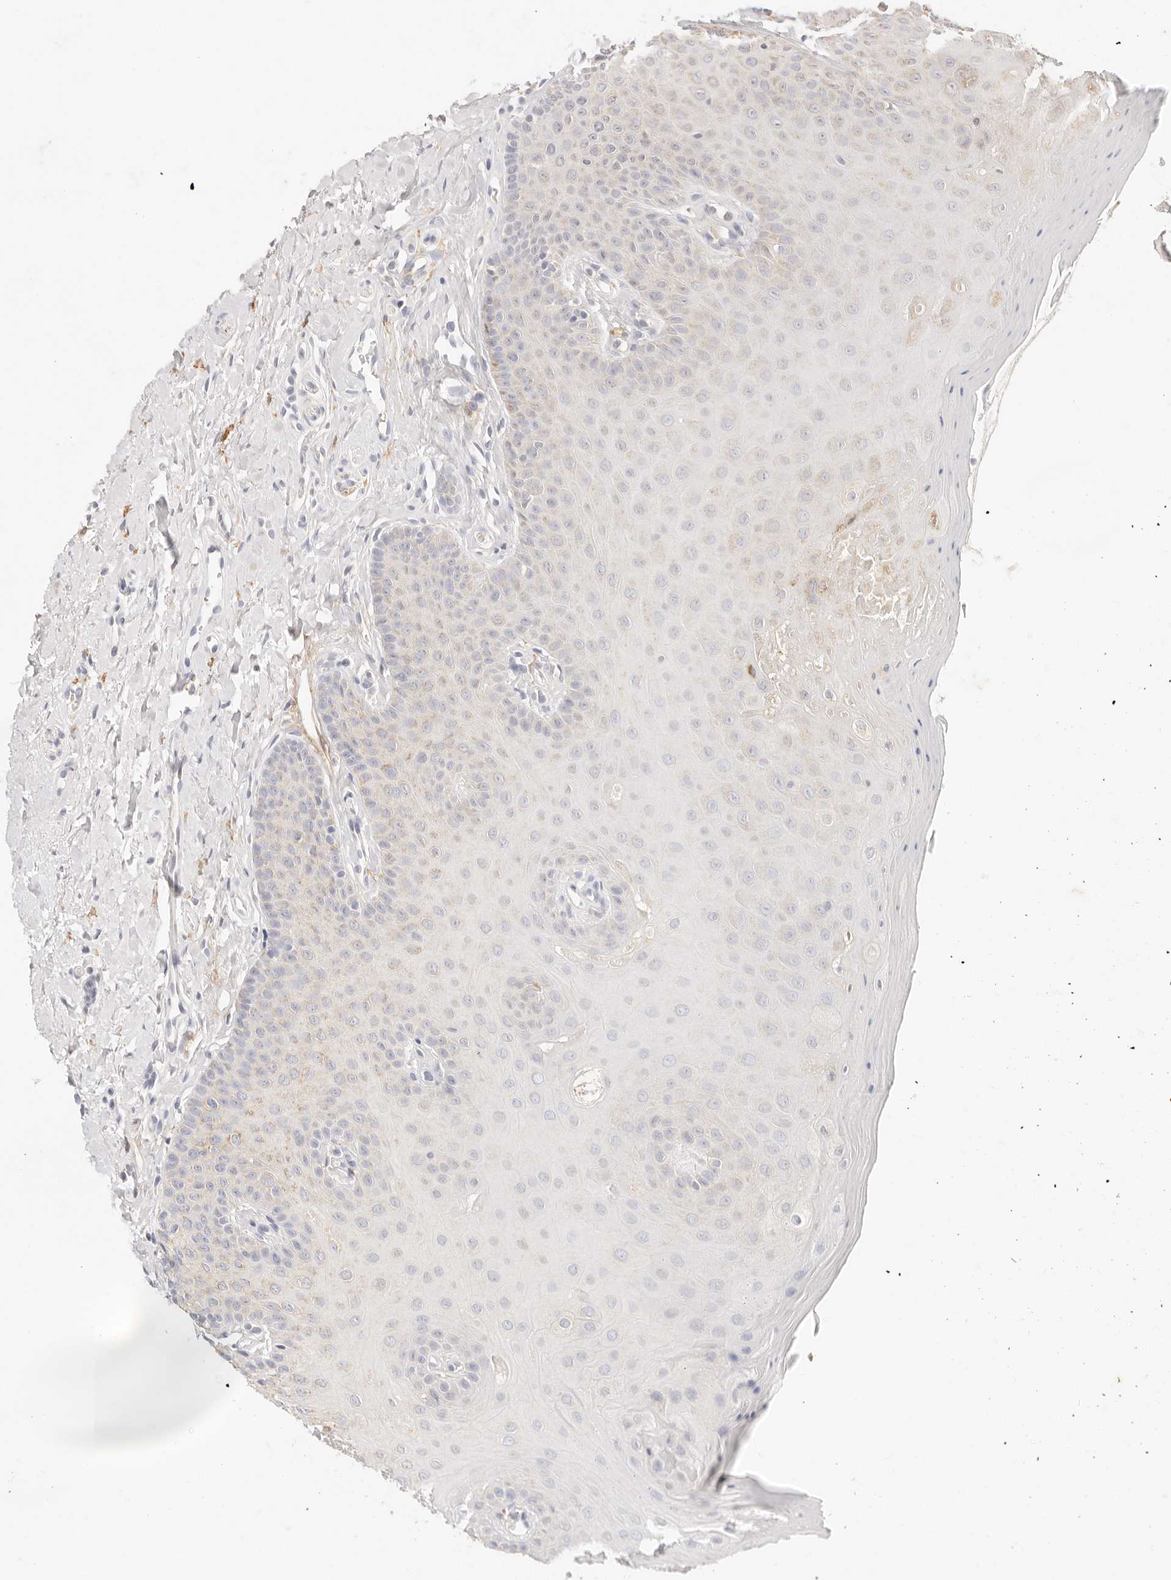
{"staining": {"intensity": "negative", "quantity": "none", "location": "none"}, "tissue": "oral mucosa", "cell_type": "Squamous epithelial cells", "image_type": "normal", "snomed": [{"axis": "morphology", "description": "Normal tissue, NOS"}, {"axis": "topography", "description": "Oral tissue"}], "caption": "This image is of unremarkable oral mucosa stained with immunohistochemistry (IHC) to label a protein in brown with the nuclei are counter-stained blue. There is no expression in squamous epithelial cells. Nuclei are stained in blue.", "gene": "HK2", "patient": {"sex": "female", "age": 31}}